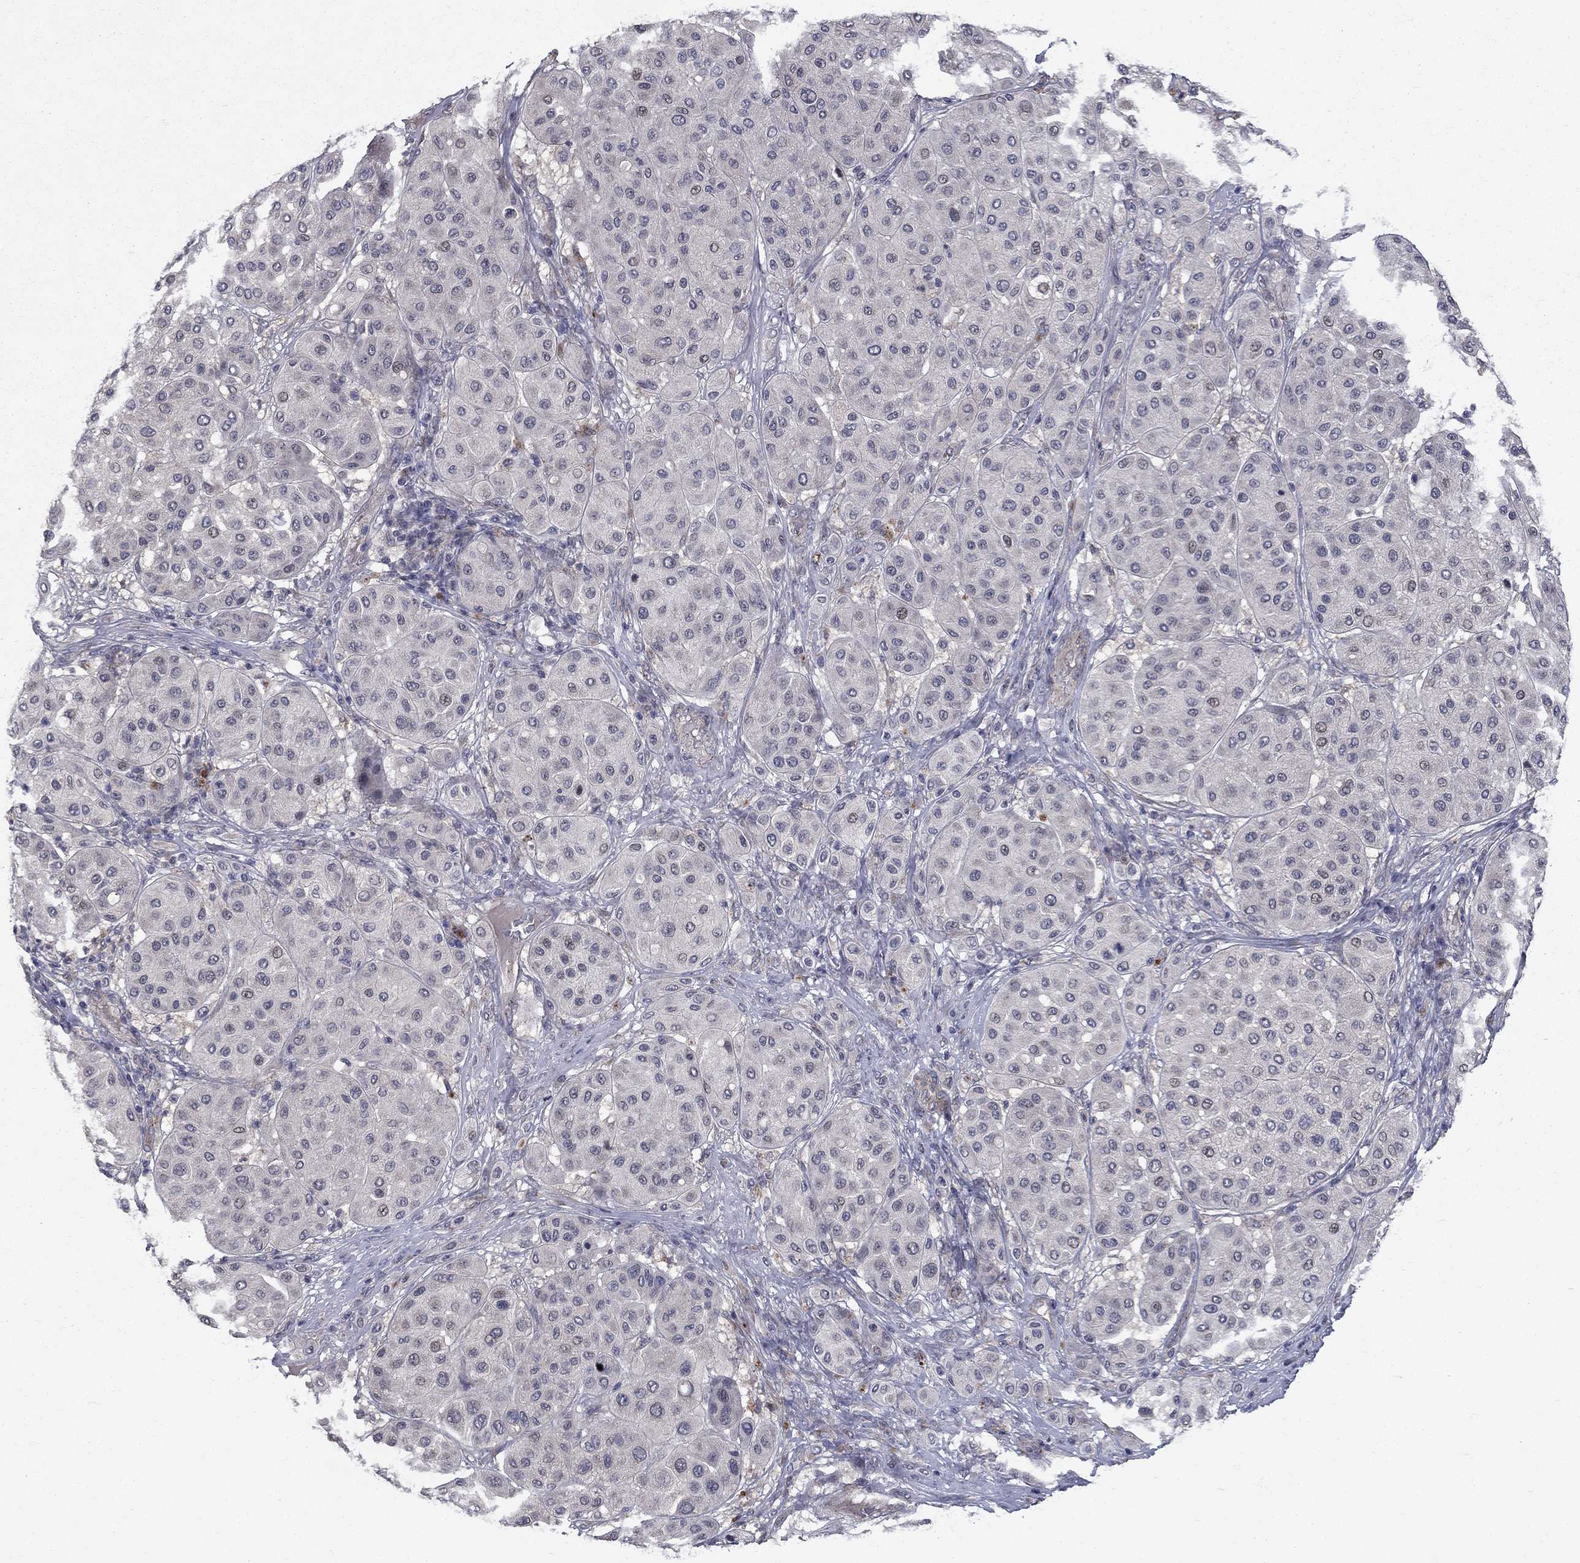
{"staining": {"intensity": "negative", "quantity": "none", "location": "none"}, "tissue": "melanoma", "cell_type": "Tumor cells", "image_type": "cancer", "snomed": [{"axis": "morphology", "description": "Malignant melanoma, Metastatic site"}, {"axis": "topography", "description": "Smooth muscle"}], "caption": "Micrograph shows no significant protein expression in tumor cells of malignant melanoma (metastatic site). The staining is performed using DAB (3,3'-diaminobenzidine) brown chromogen with nuclei counter-stained in using hematoxylin.", "gene": "FAM3B", "patient": {"sex": "male", "age": 41}}